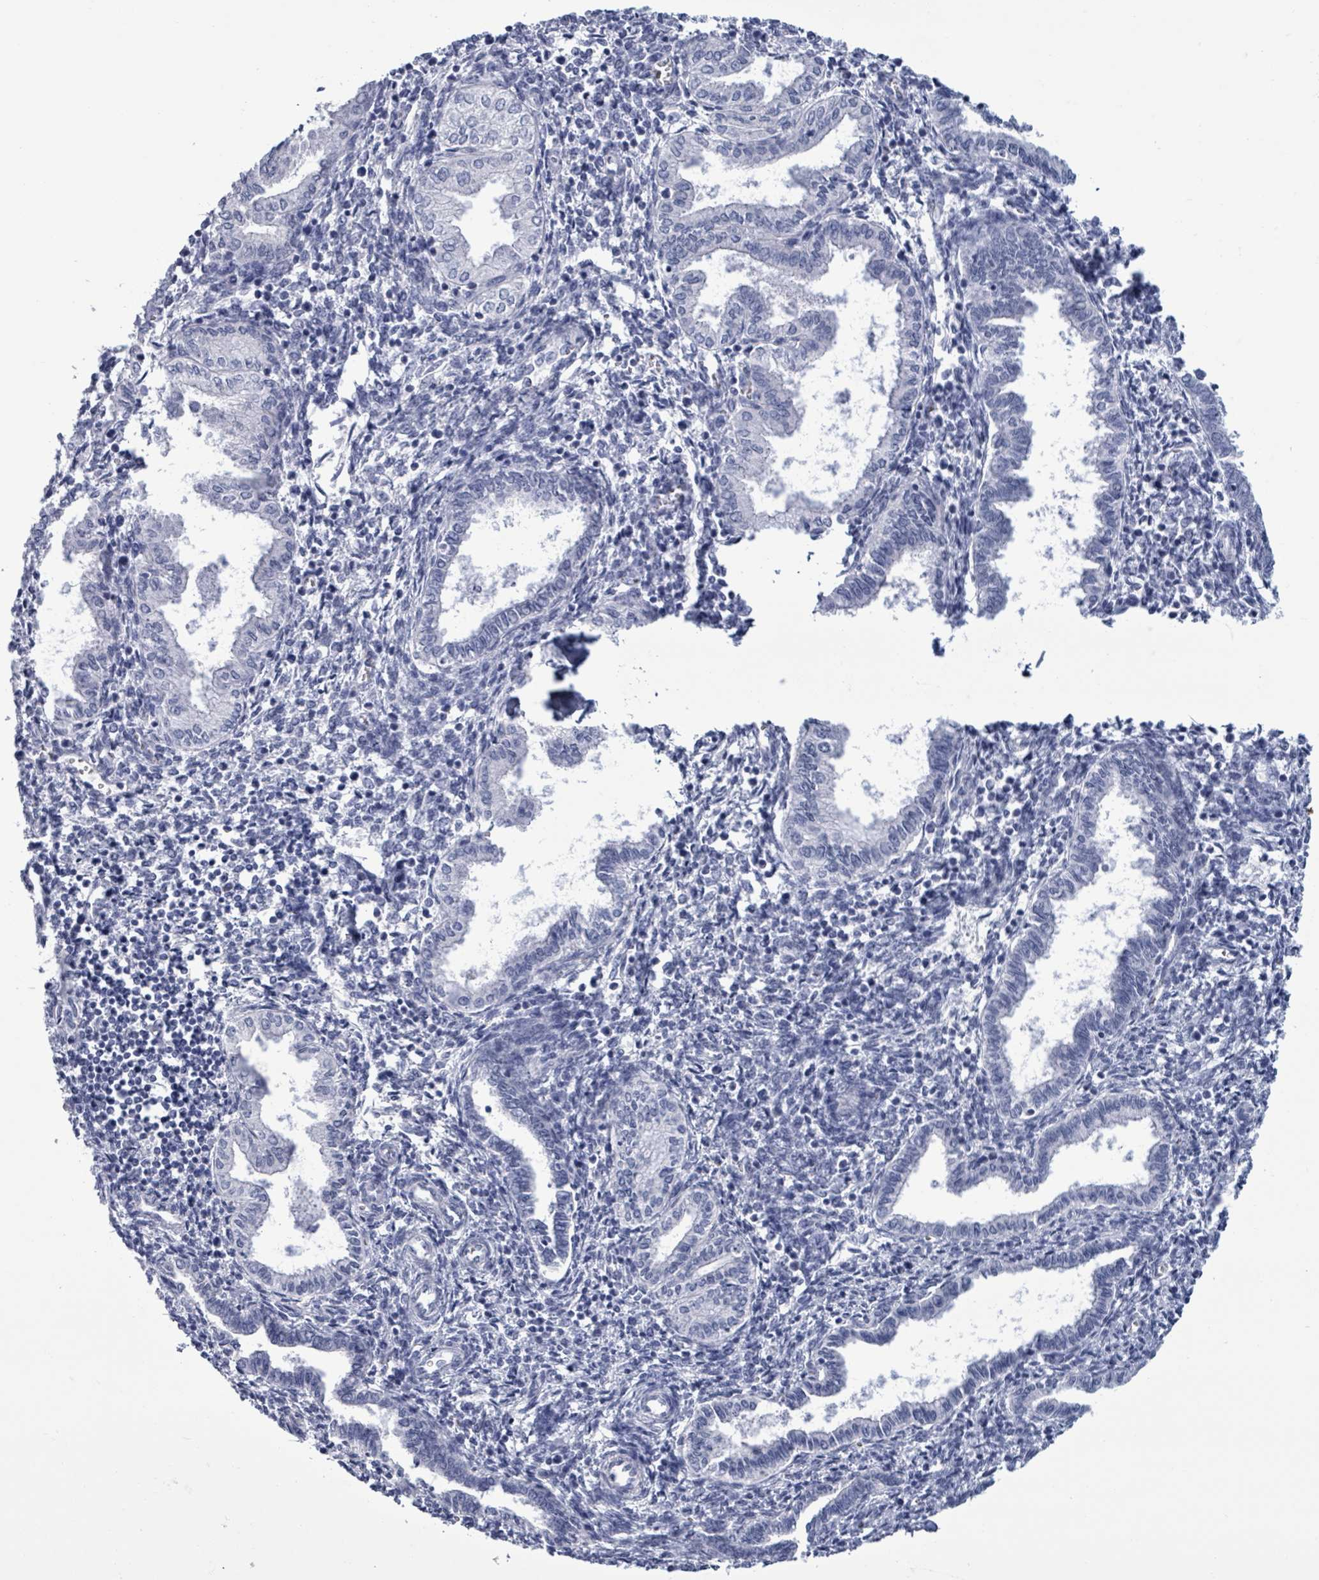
{"staining": {"intensity": "negative", "quantity": "none", "location": "none"}, "tissue": "endometrium", "cell_type": "Cells in endometrial stroma", "image_type": "normal", "snomed": [{"axis": "morphology", "description": "Normal tissue, NOS"}, {"axis": "topography", "description": "Endometrium"}], "caption": "An immunohistochemistry (IHC) photomicrograph of unremarkable endometrium is shown. There is no staining in cells in endometrial stroma of endometrium. The staining is performed using DAB (3,3'-diaminobenzidine) brown chromogen with nuclei counter-stained in using hematoxylin.", "gene": "NKX2", "patient": {"sex": "female", "age": 37}}